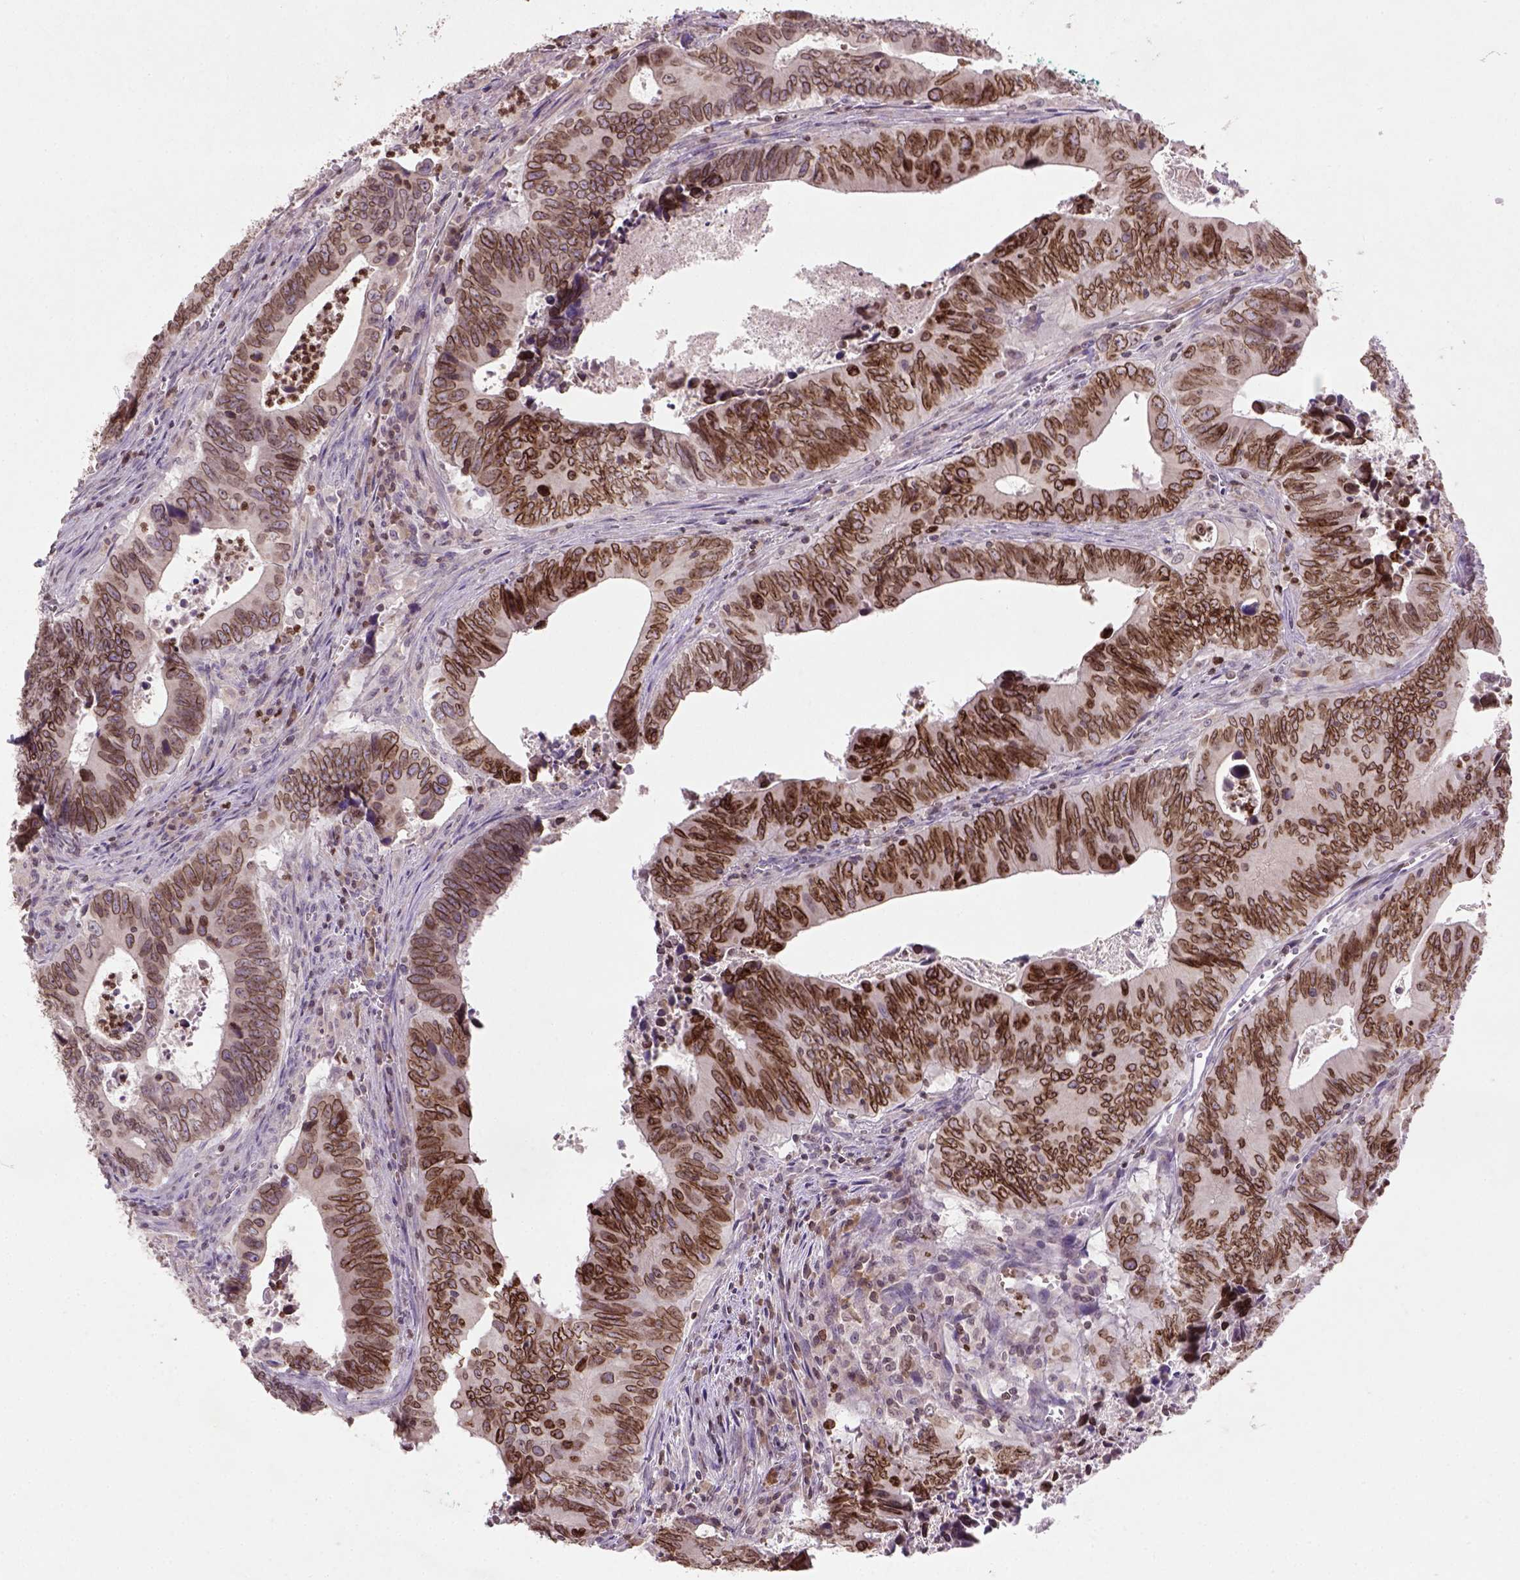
{"staining": {"intensity": "strong", "quantity": ">75%", "location": "cytoplasmic/membranous,nuclear"}, "tissue": "colorectal cancer", "cell_type": "Tumor cells", "image_type": "cancer", "snomed": [{"axis": "morphology", "description": "Adenocarcinoma, NOS"}, {"axis": "topography", "description": "Colon"}], "caption": "An image of colorectal cancer (adenocarcinoma) stained for a protein reveals strong cytoplasmic/membranous and nuclear brown staining in tumor cells.", "gene": "NUDT3", "patient": {"sex": "female", "age": 82}}